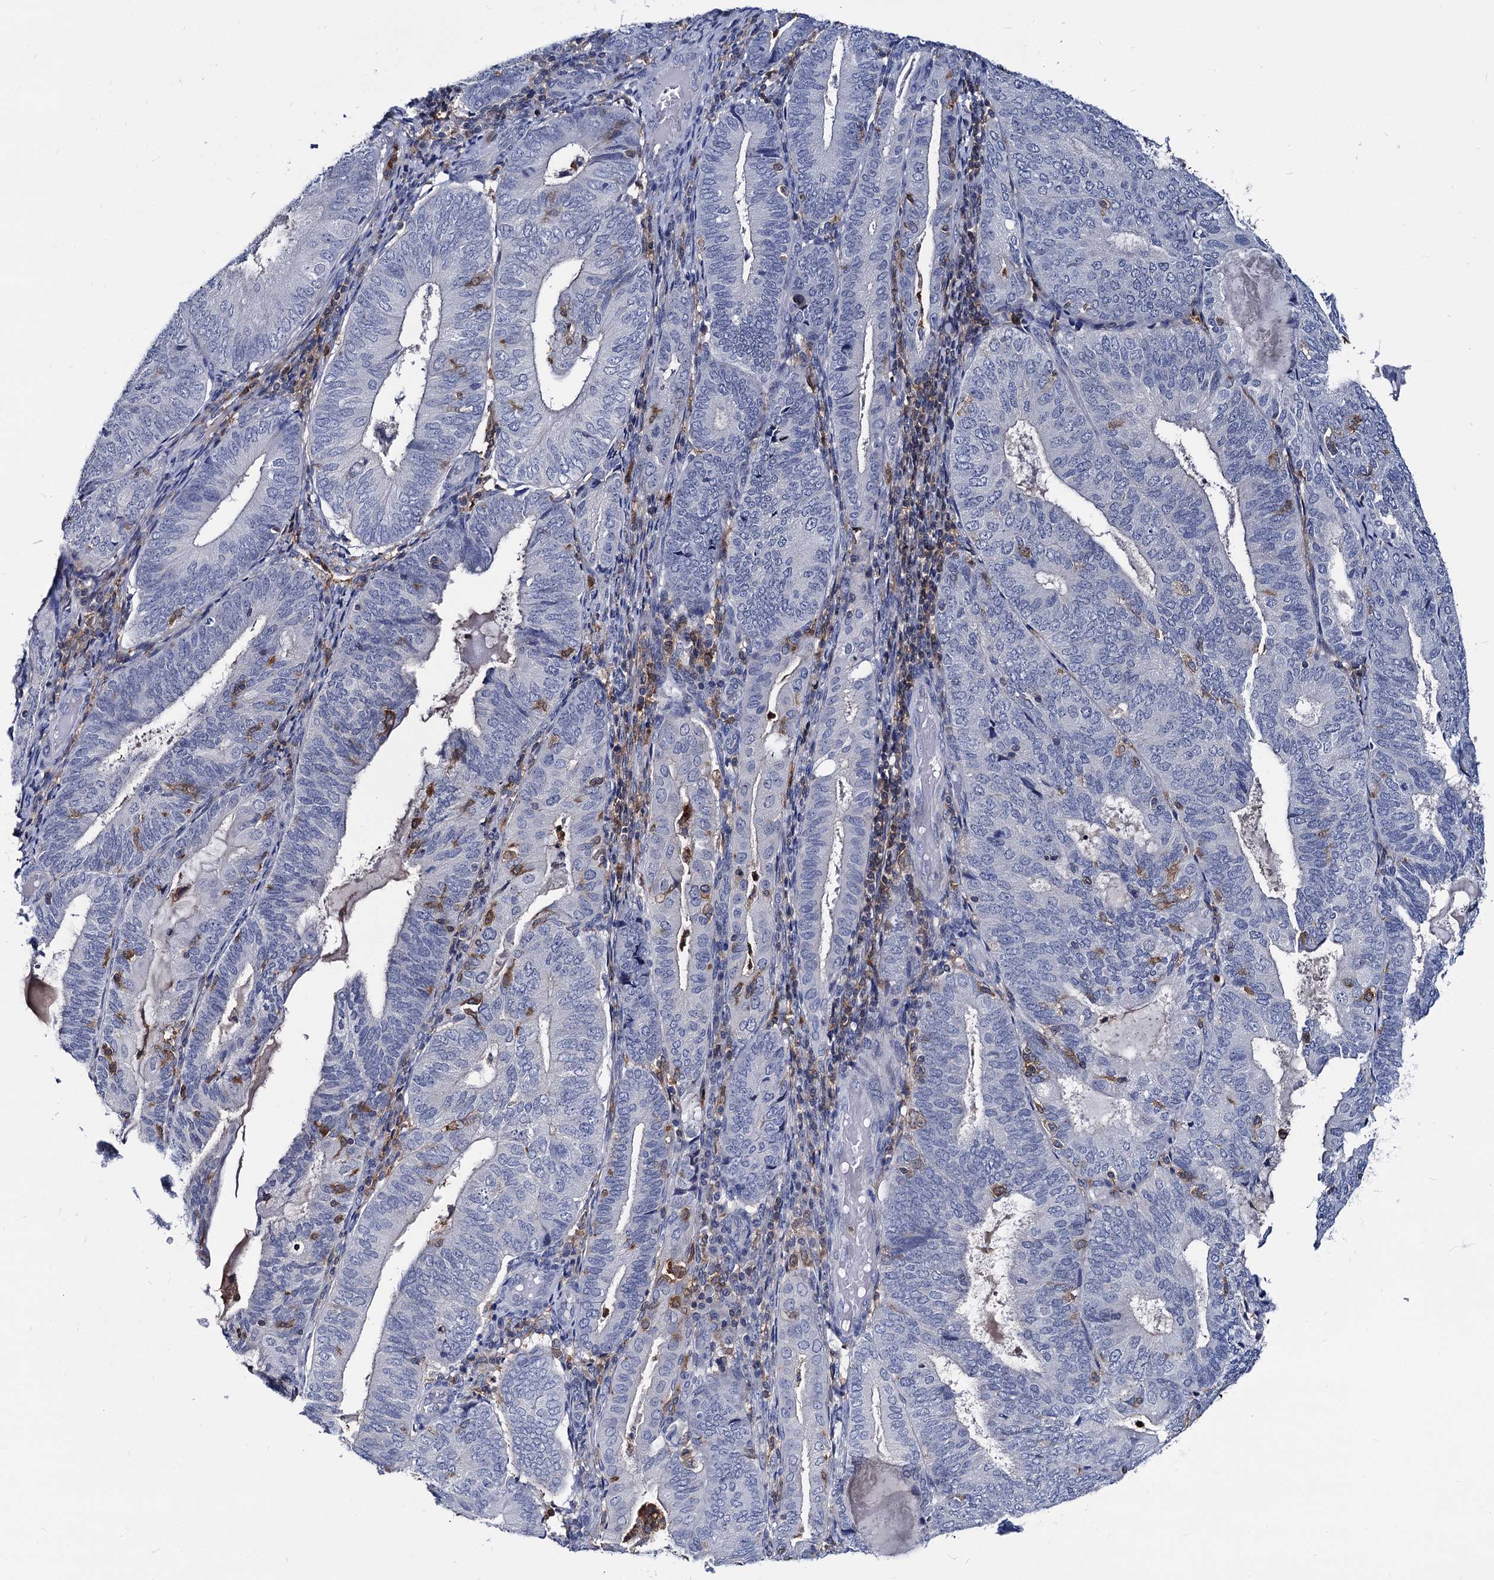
{"staining": {"intensity": "negative", "quantity": "none", "location": "none"}, "tissue": "endometrial cancer", "cell_type": "Tumor cells", "image_type": "cancer", "snomed": [{"axis": "morphology", "description": "Adenocarcinoma, NOS"}, {"axis": "topography", "description": "Endometrium"}], "caption": "DAB (3,3'-diaminobenzidine) immunohistochemical staining of human endometrial cancer displays no significant expression in tumor cells. Nuclei are stained in blue.", "gene": "RHOG", "patient": {"sex": "female", "age": 81}}